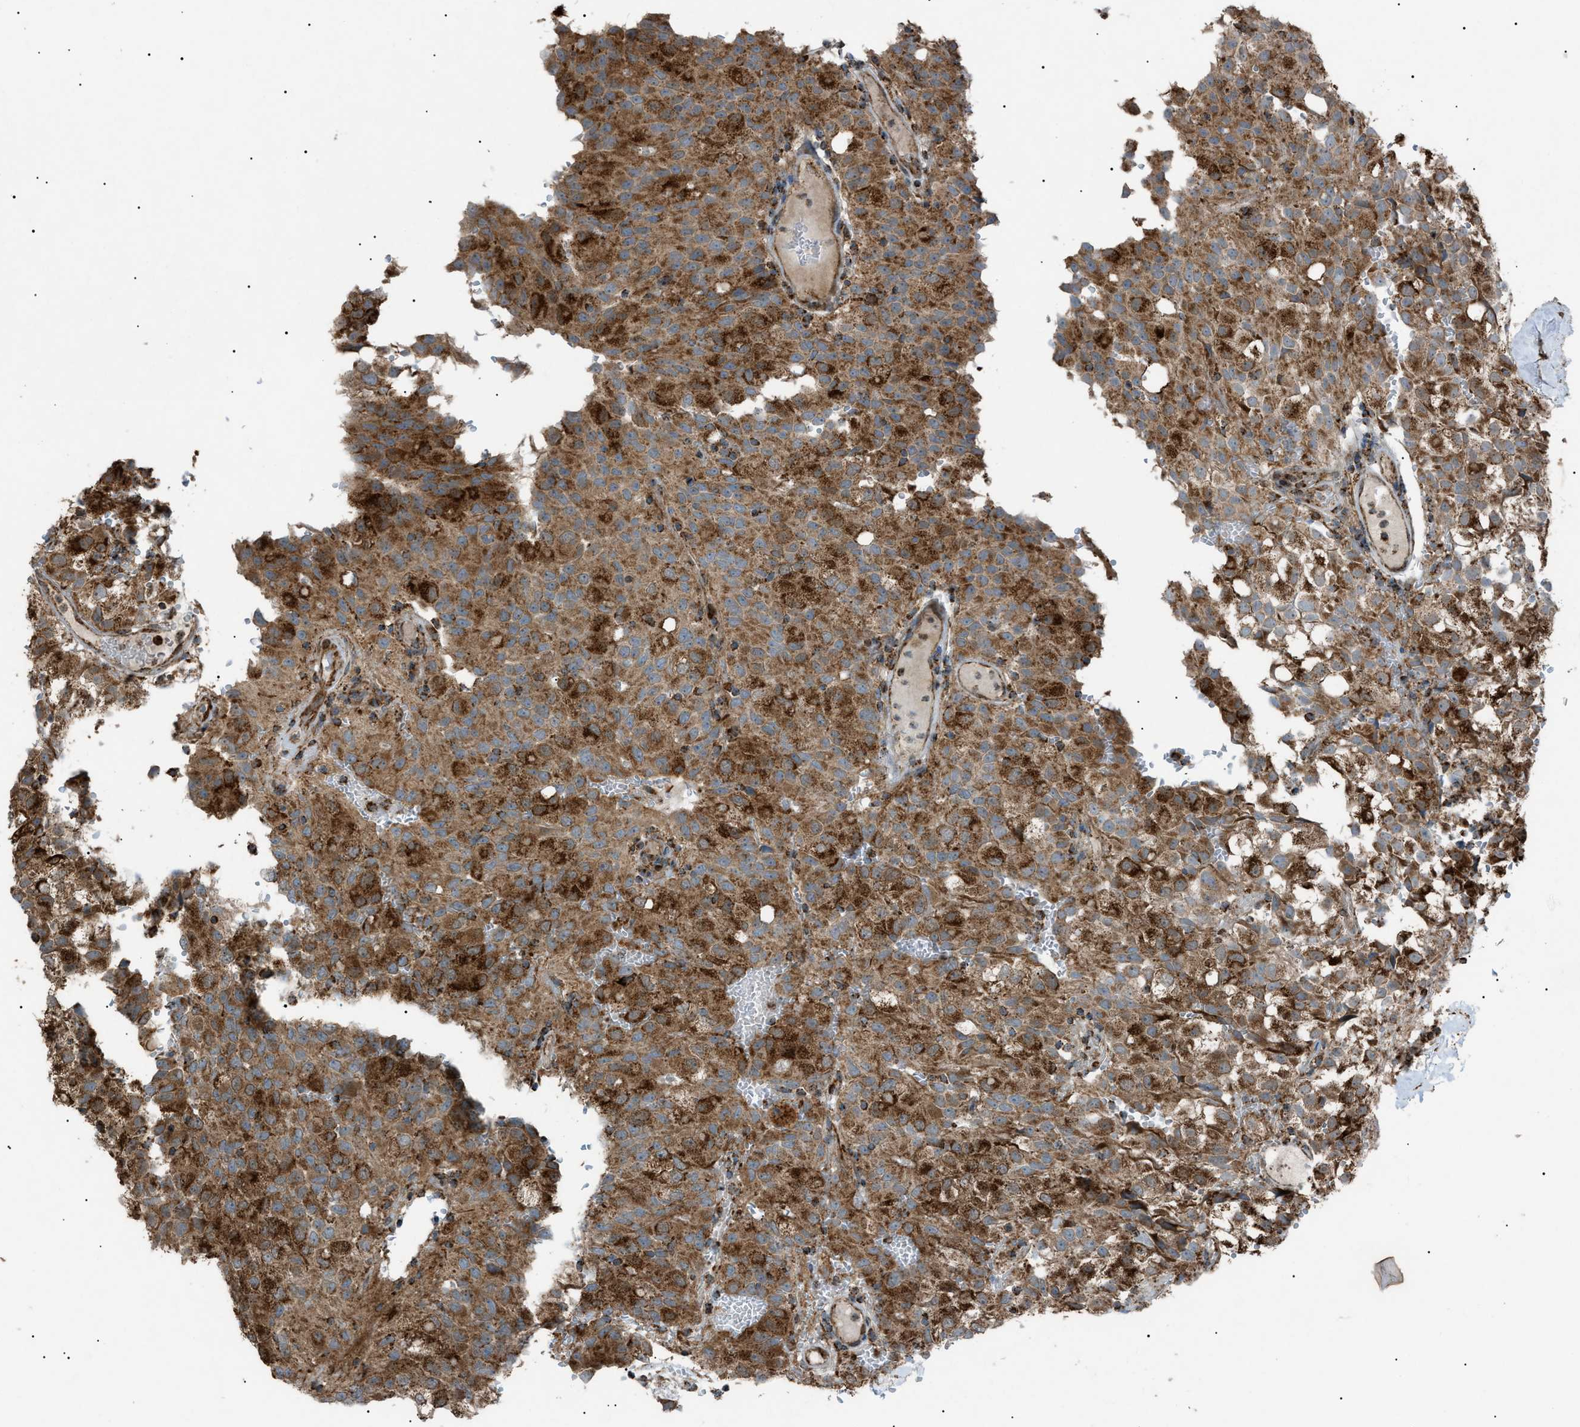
{"staining": {"intensity": "strong", "quantity": "25%-75%", "location": "cytoplasmic/membranous"}, "tissue": "glioma", "cell_type": "Tumor cells", "image_type": "cancer", "snomed": [{"axis": "morphology", "description": "Glioma, malignant, High grade"}, {"axis": "topography", "description": "Brain"}], "caption": "Immunohistochemistry of human glioma reveals high levels of strong cytoplasmic/membranous expression in approximately 25%-75% of tumor cells.", "gene": "C1GALT1C1", "patient": {"sex": "male", "age": 32}}